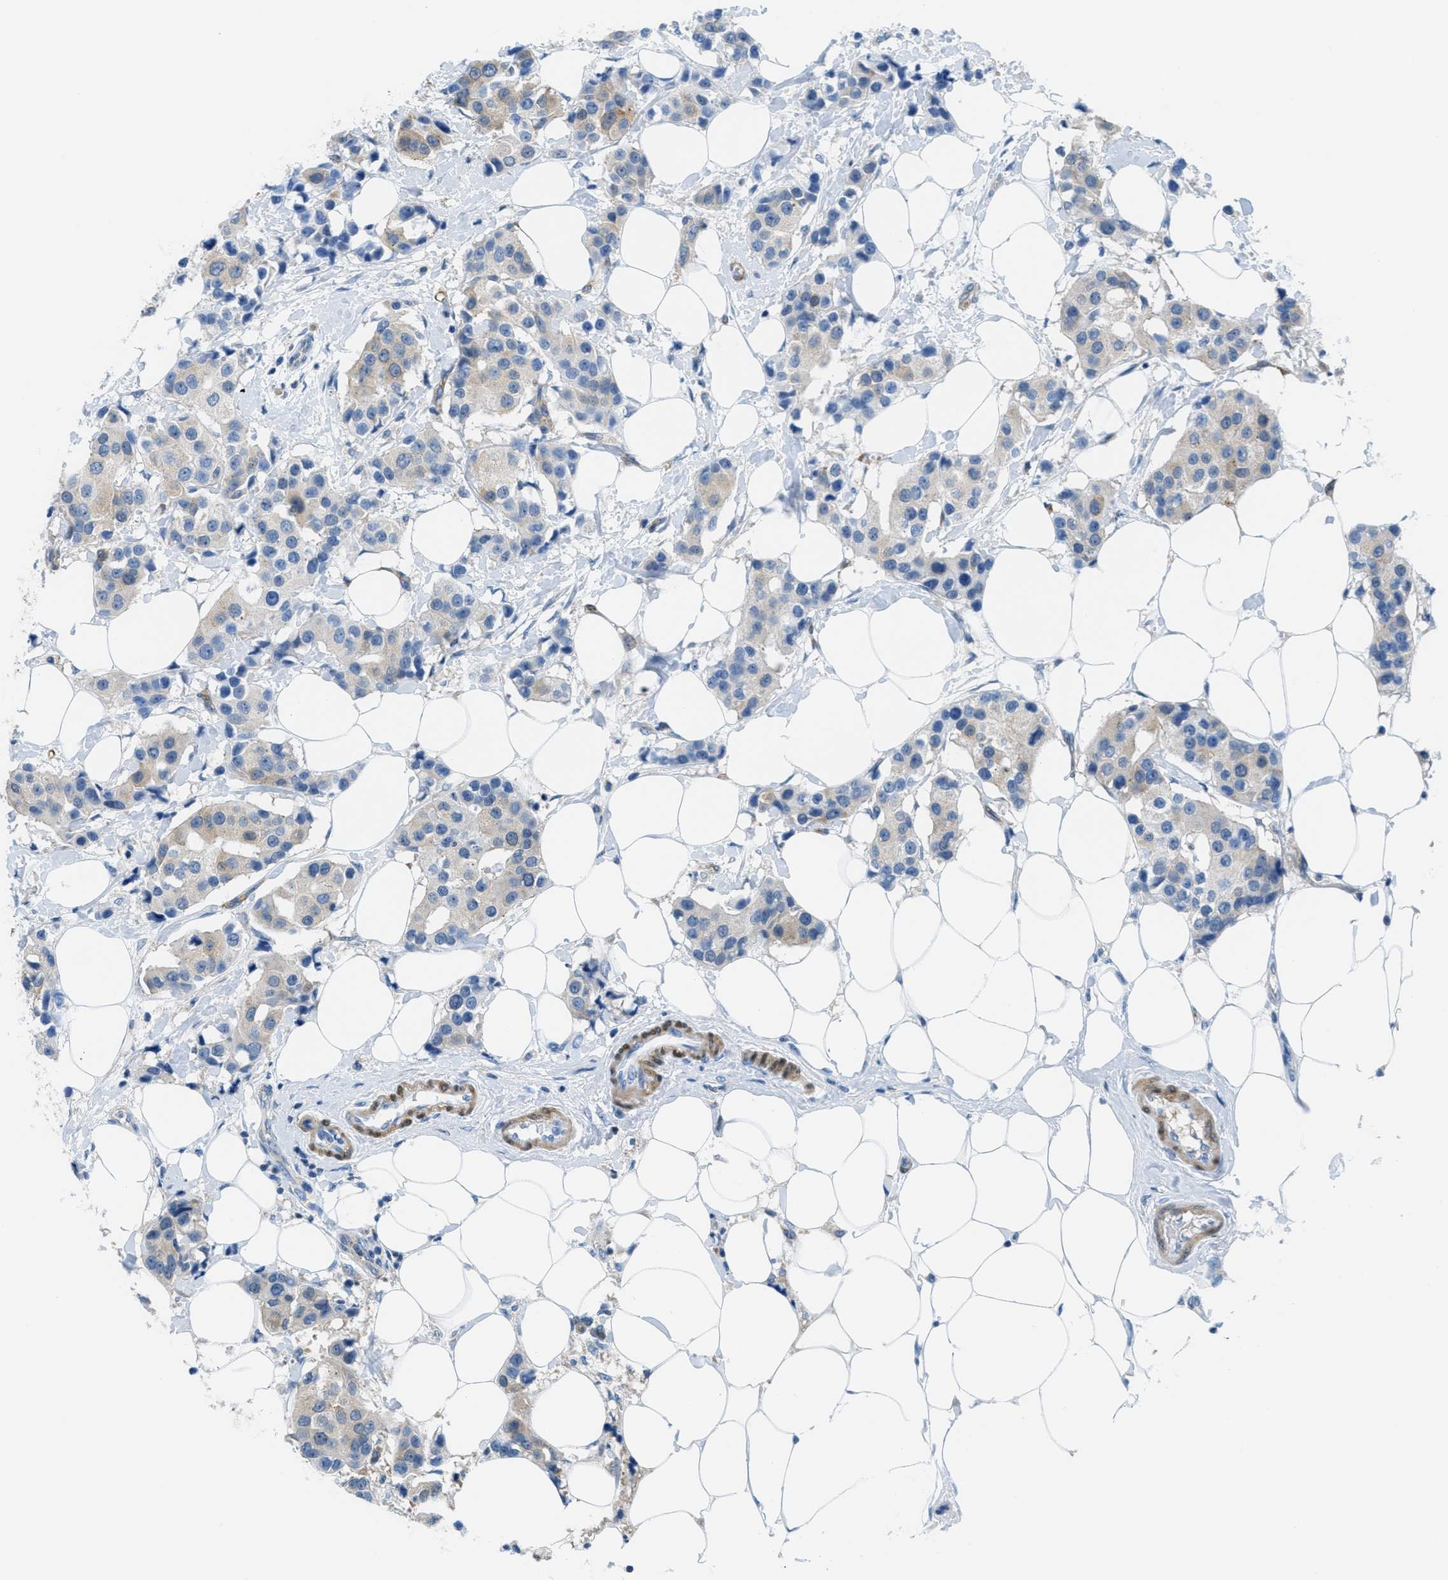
{"staining": {"intensity": "weak", "quantity": ">75%", "location": "cytoplasmic/membranous"}, "tissue": "breast cancer", "cell_type": "Tumor cells", "image_type": "cancer", "snomed": [{"axis": "morphology", "description": "Normal tissue, NOS"}, {"axis": "morphology", "description": "Duct carcinoma"}, {"axis": "topography", "description": "Breast"}], "caption": "This is an image of IHC staining of breast cancer (infiltrating ductal carcinoma), which shows weak positivity in the cytoplasmic/membranous of tumor cells.", "gene": "MAPRE2", "patient": {"sex": "female", "age": 39}}